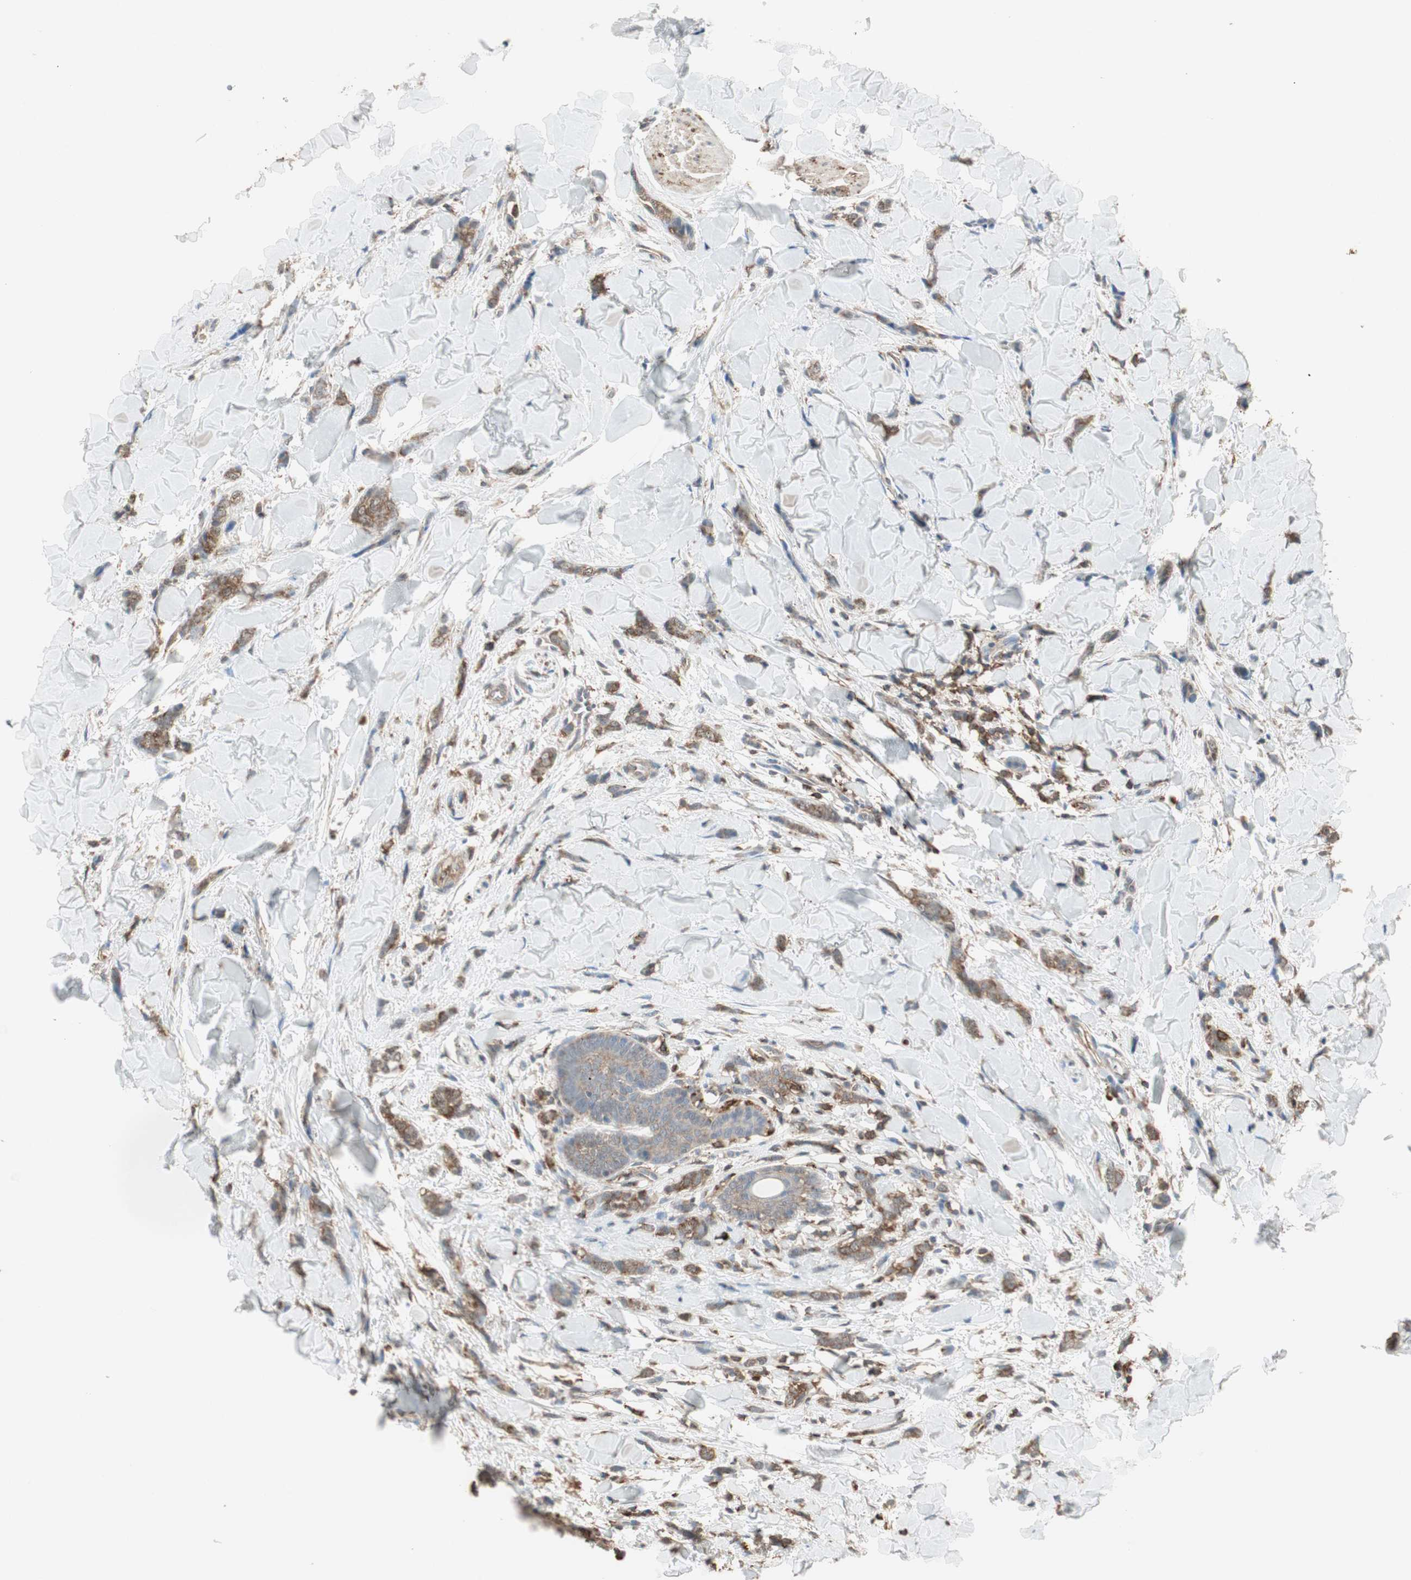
{"staining": {"intensity": "strong", "quantity": ">75%", "location": "cytoplasmic/membranous"}, "tissue": "breast cancer", "cell_type": "Tumor cells", "image_type": "cancer", "snomed": [{"axis": "morphology", "description": "Lobular carcinoma"}, {"axis": "topography", "description": "Skin"}, {"axis": "topography", "description": "Breast"}], "caption": "Immunohistochemistry staining of breast cancer, which reveals high levels of strong cytoplasmic/membranous positivity in about >75% of tumor cells indicating strong cytoplasmic/membranous protein positivity. The staining was performed using DAB (brown) for protein detection and nuclei were counterstained in hematoxylin (blue).", "gene": "MMP3", "patient": {"sex": "female", "age": 46}}